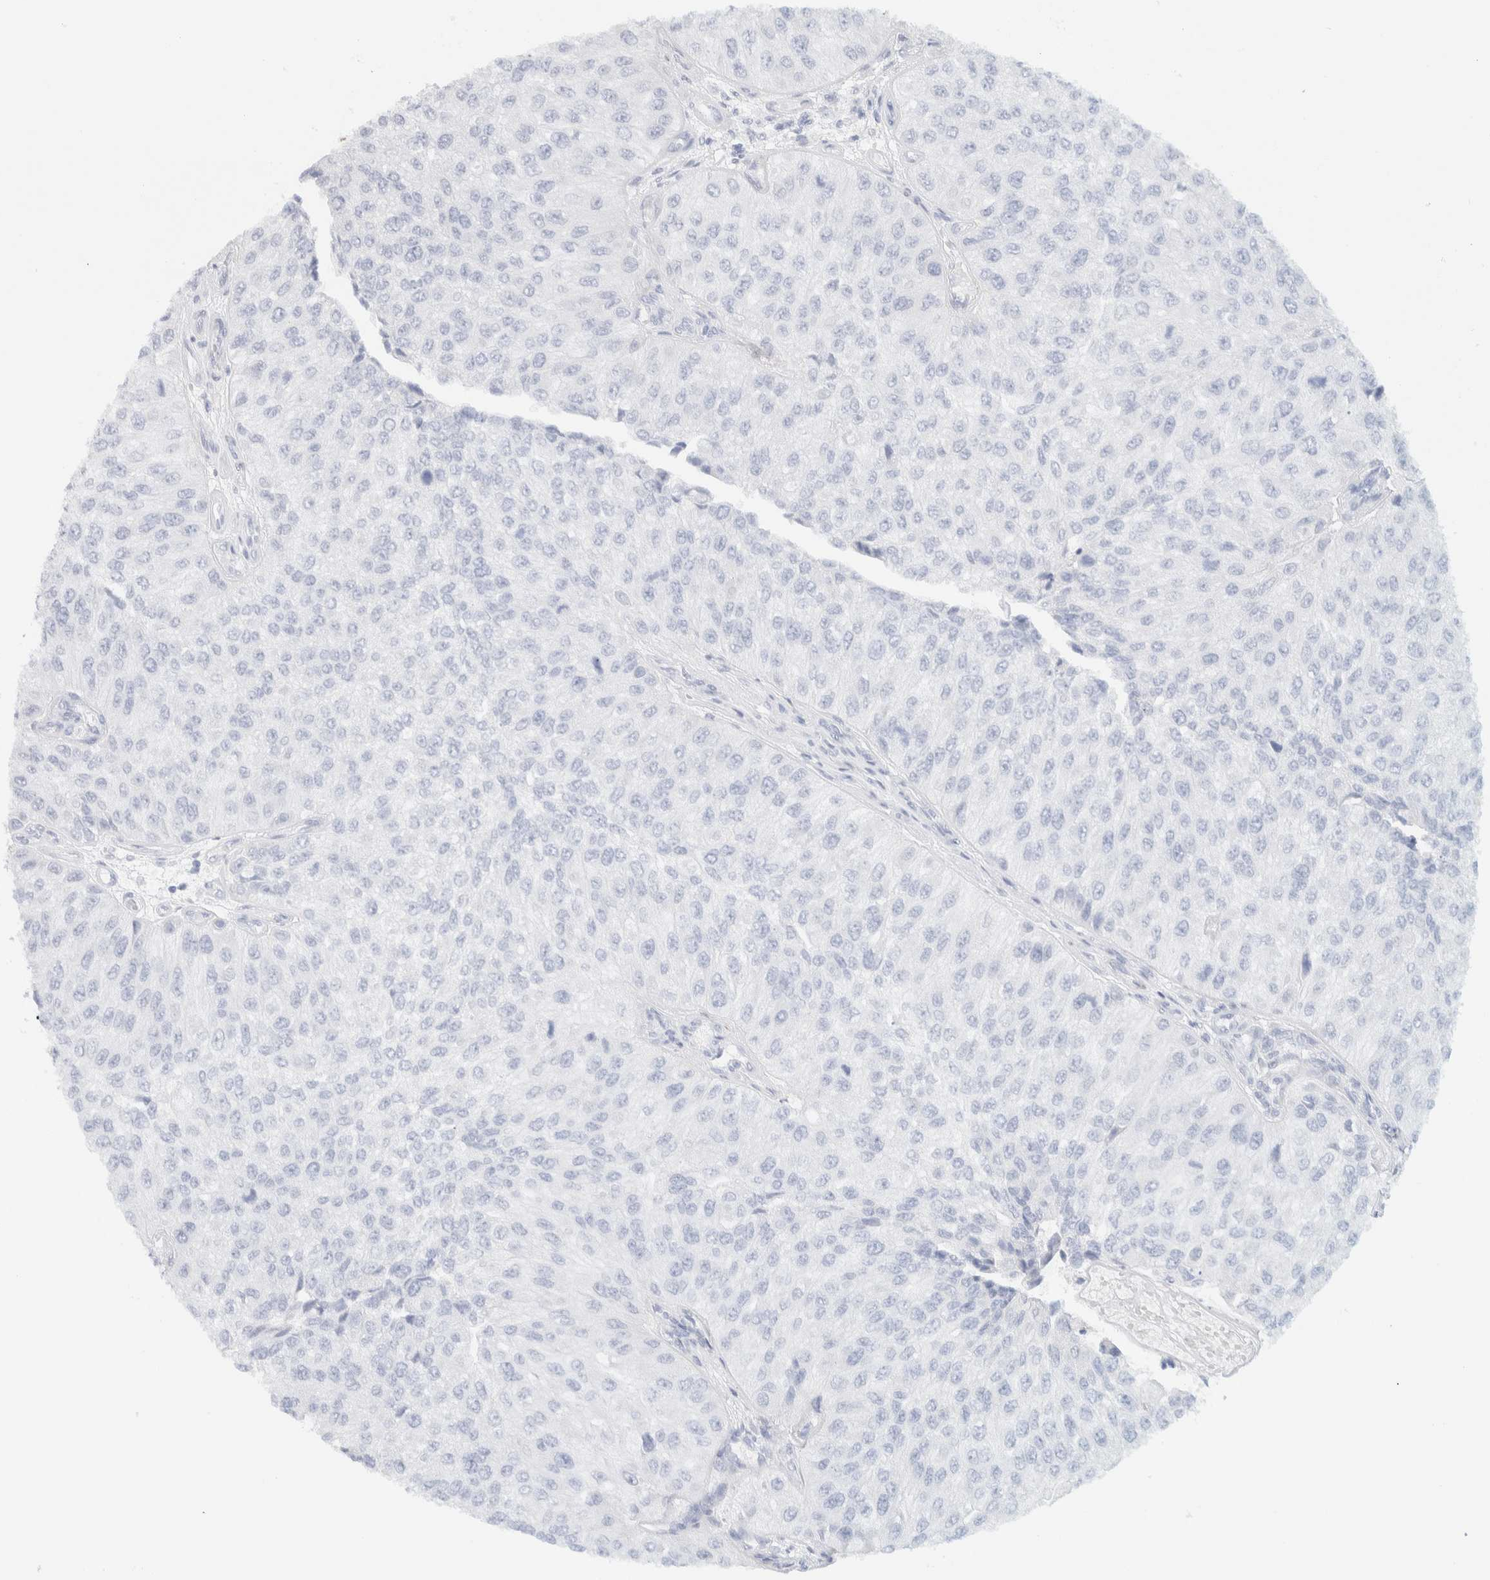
{"staining": {"intensity": "negative", "quantity": "none", "location": "none"}, "tissue": "urothelial cancer", "cell_type": "Tumor cells", "image_type": "cancer", "snomed": [{"axis": "morphology", "description": "Urothelial carcinoma, High grade"}, {"axis": "topography", "description": "Kidney"}, {"axis": "topography", "description": "Urinary bladder"}], "caption": "Histopathology image shows no significant protein staining in tumor cells of urothelial cancer. (Immunohistochemistry, brightfield microscopy, high magnification).", "gene": "AFMID", "patient": {"sex": "male", "age": 77}}